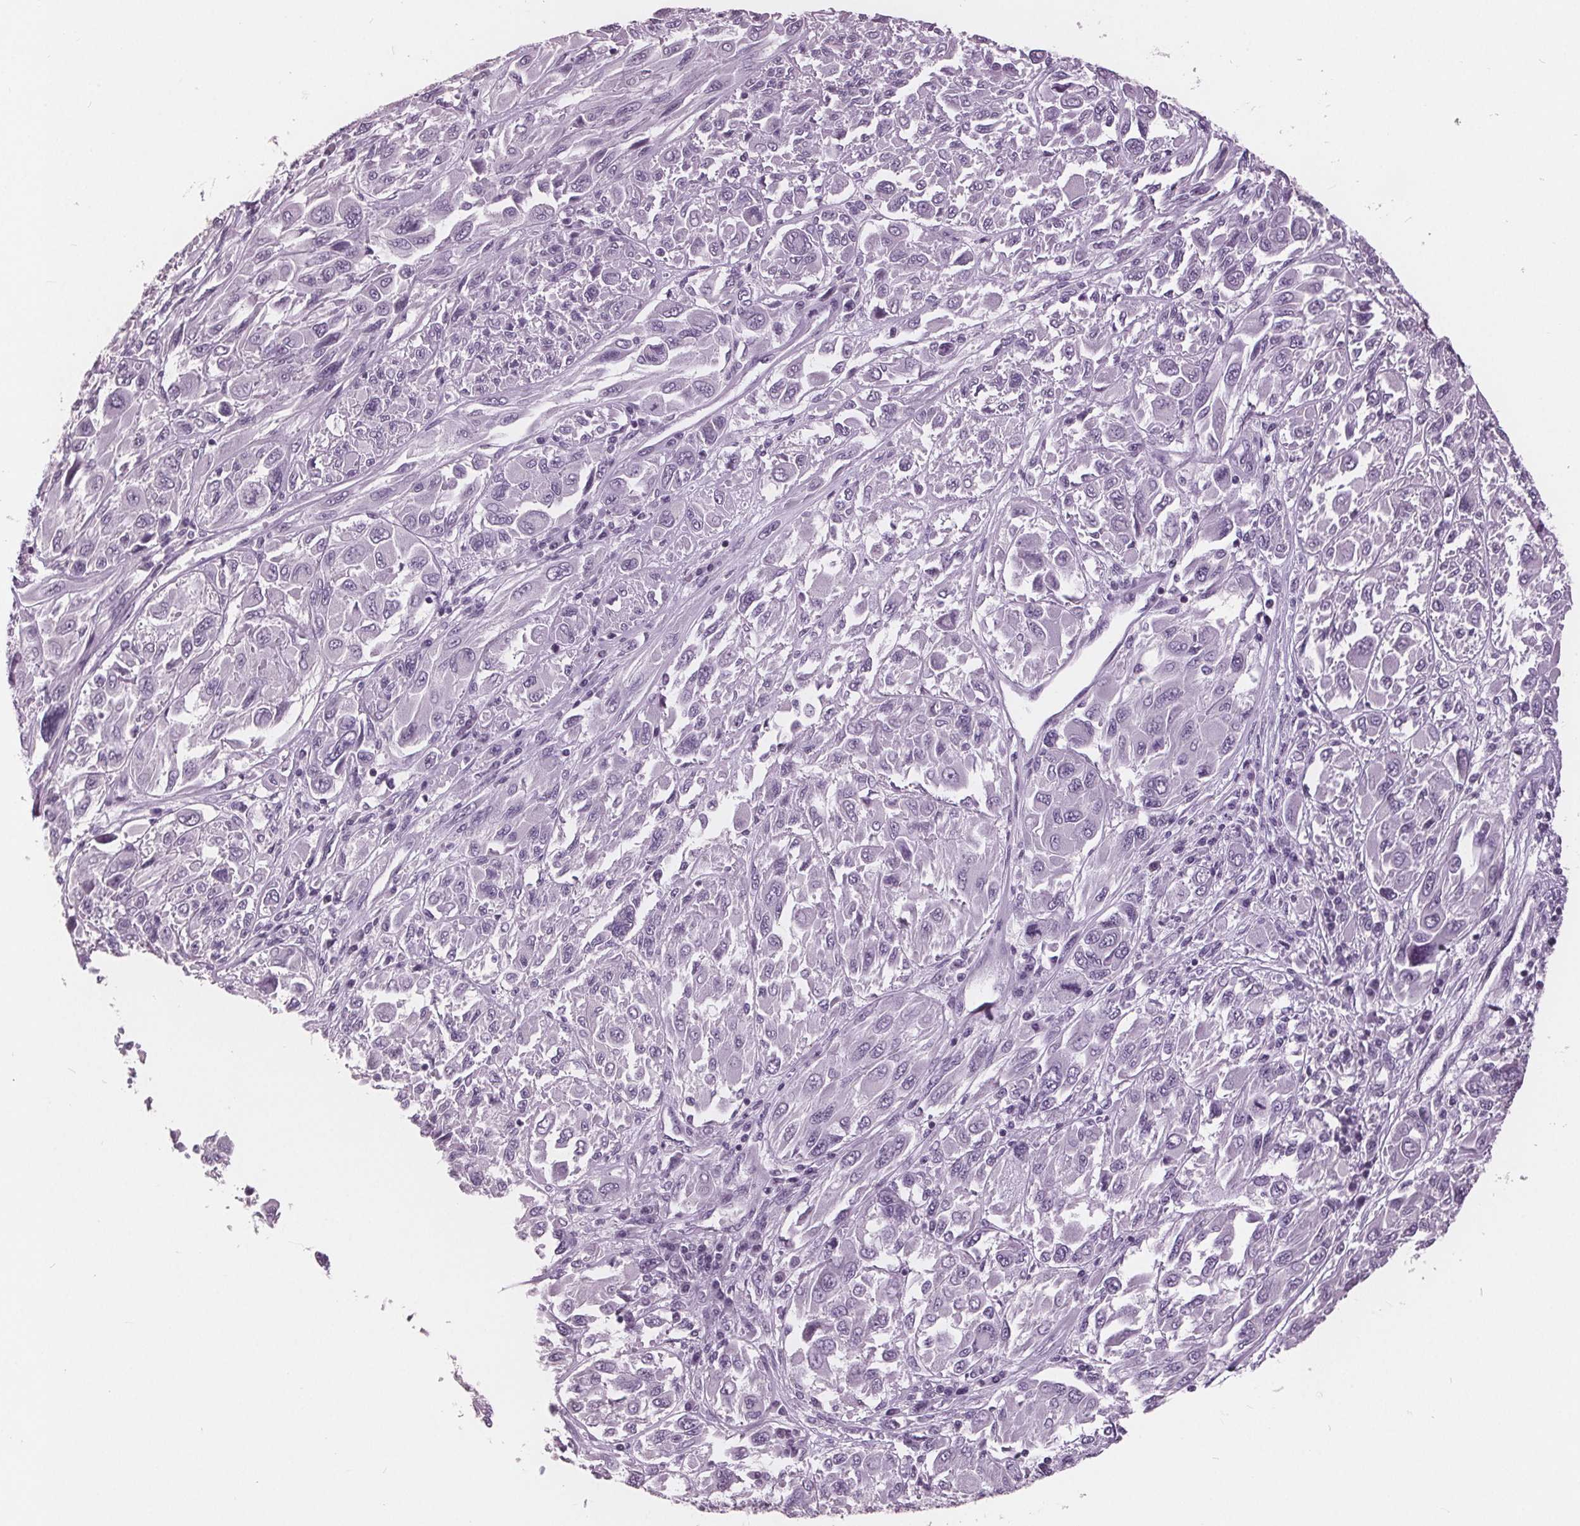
{"staining": {"intensity": "negative", "quantity": "none", "location": "none"}, "tissue": "melanoma", "cell_type": "Tumor cells", "image_type": "cancer", "snomed": [{"axis": "morphology", "description": "Malignant melanoma, NOS"}, {"axis": "topography", "description": "Skin"}], "caption": "Tumor cells are negative for brown protein staining in malignant melanoma. (DAB (3,3'-diaminobenzidine) immunohistochemistry with hematoxylin counter stain).", "gene": "AMBP", "patient": {"sex": "female", "age": 91}}